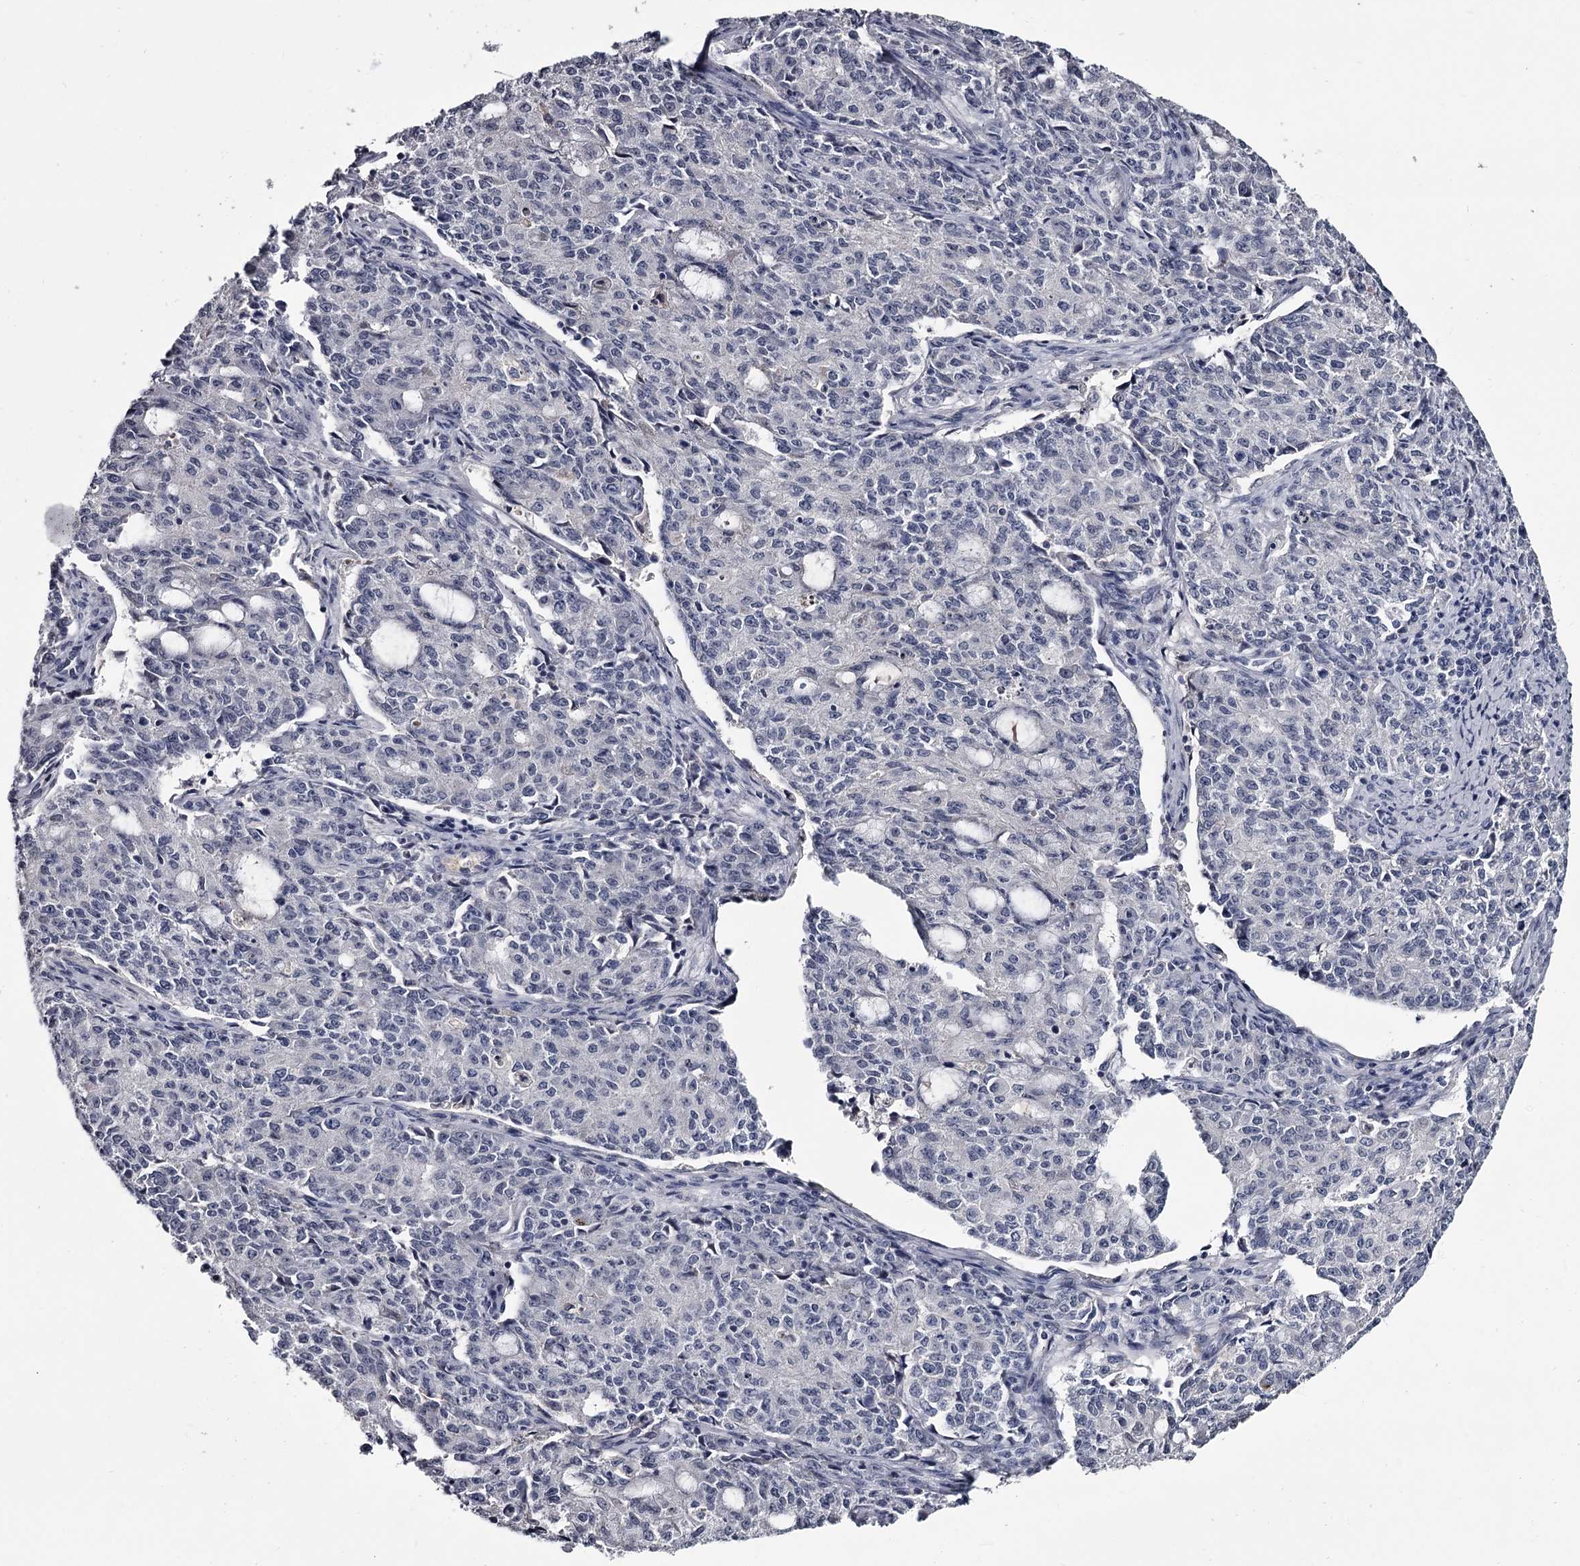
{"staining": {"intensity": "negative", "quantity": "none", "location": "none"}, "tissue": "endometrial cancer", "cell_type": "Tumor cells", "image_type": "cancer", "snomed": [{"axis": "morphology", "description": "Adenocarcinoma, NOS"}, {"axis": "topography", "description": "Endometrium"}], "caption": "Immunohistochemistry image of human endometrial adenocarcinoma stained for a protein (brown), which shows no staining in tumor cells.", "gene": "DAO", "patient": {"sex": "female", "age": 50}}